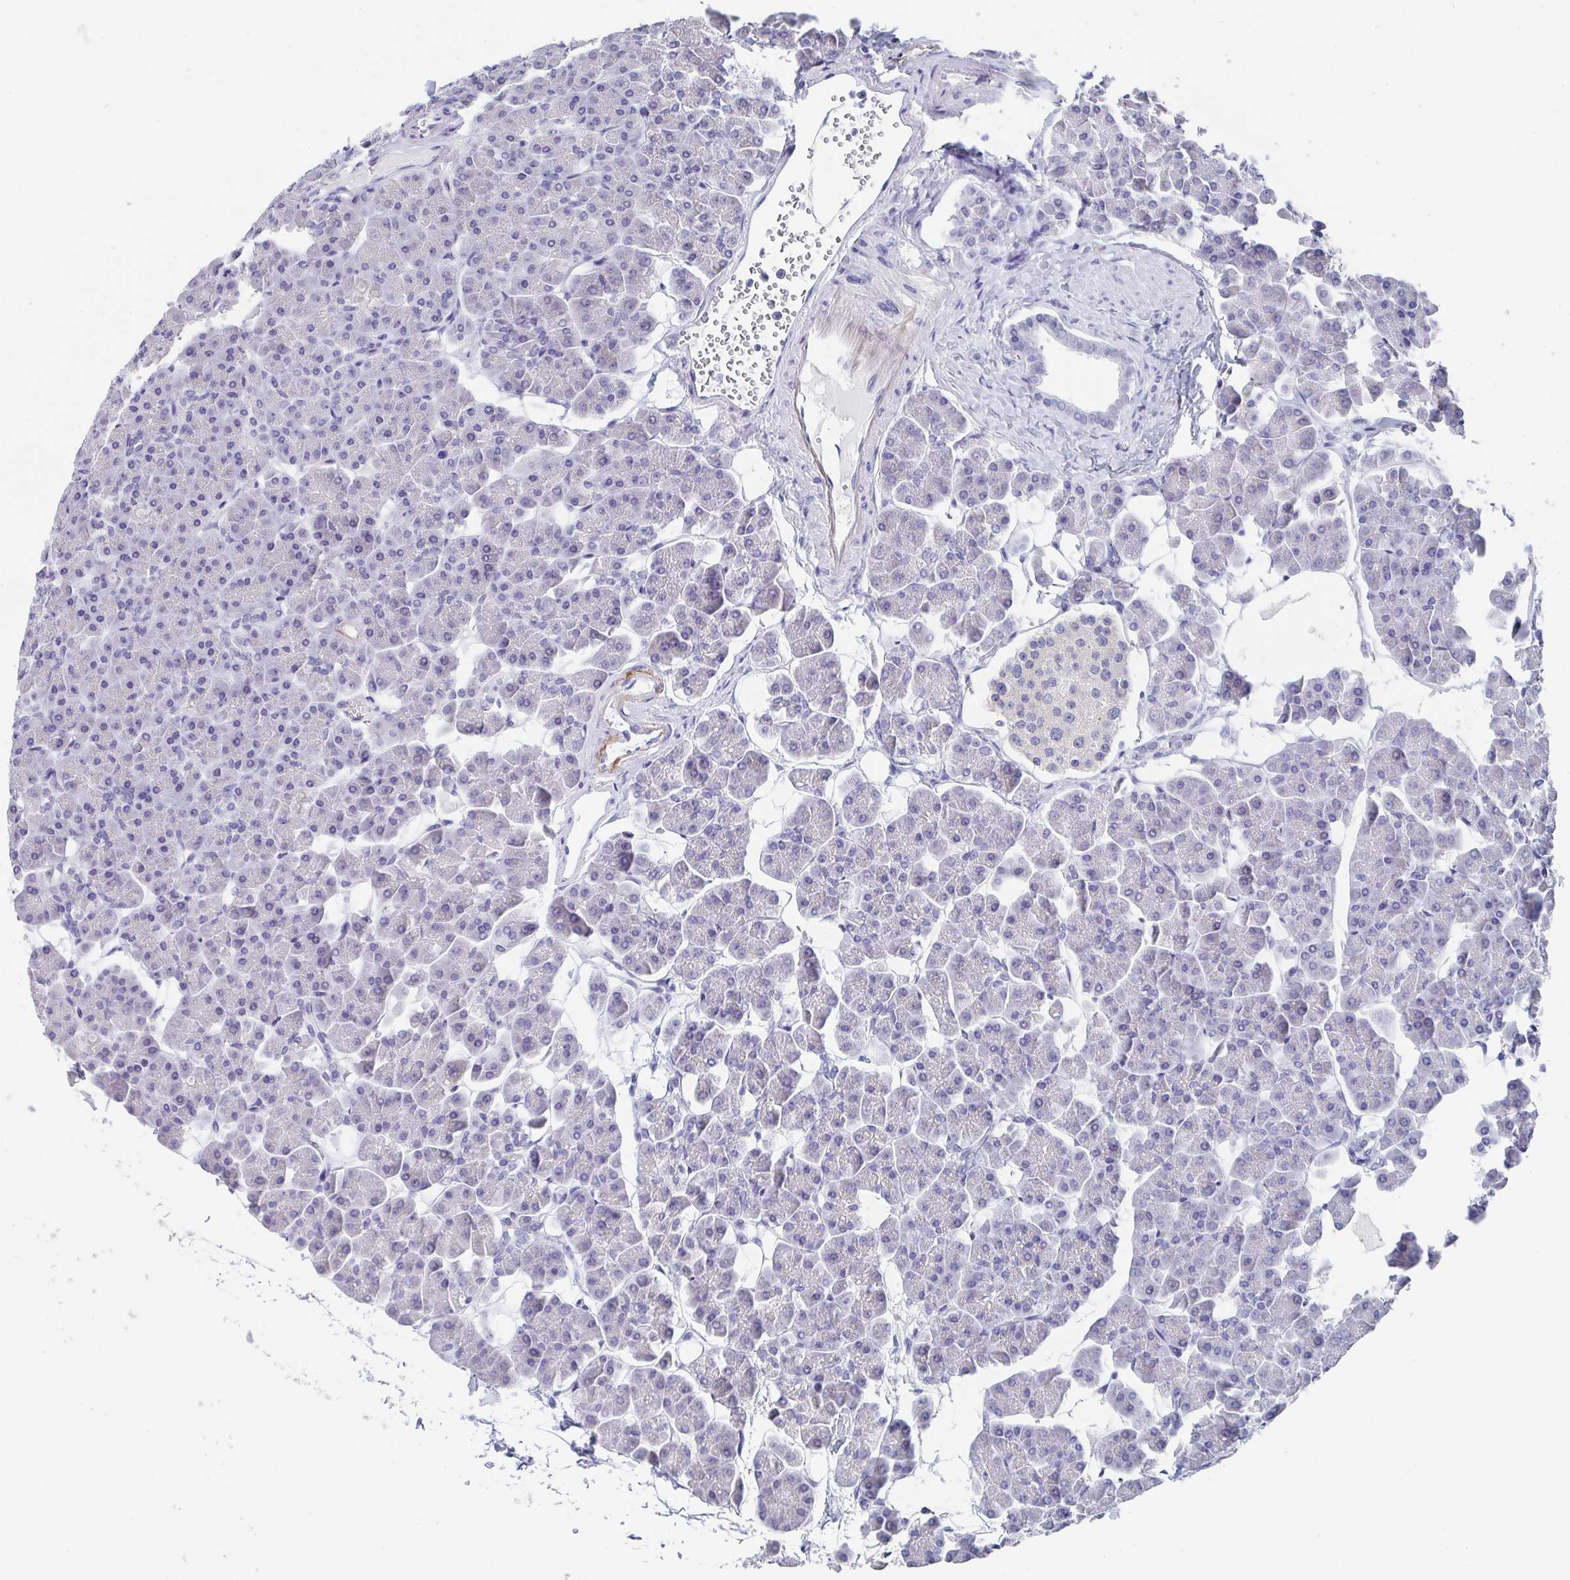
{"staining": {"intensity": "negative", "quantity": "none", "location": "none"}, "tissue": "pancreas", "cell_type": "Exocrine glandular cells", "image_type": "normal", "snomed": [{"axis": "morphology", "description": "Normal tissue, NOS"}, {"axis": "topography", "description": "Pancreas"}, {"axis": "topography", "description": "Peripheral nerve tissue"}], "caption": "An immunohistochemistry (IHC) micrograph of unremarkable pancreas is shown. There is no staining in exocrine glandular cells of pancreas. (DAB (3,3'-diaminobenzidine) immunohistochemistry (IHC) with hematoxylin counter stain).", "gene": "TNFRSF8", "patient": {"sex": "male", "age": 54}}